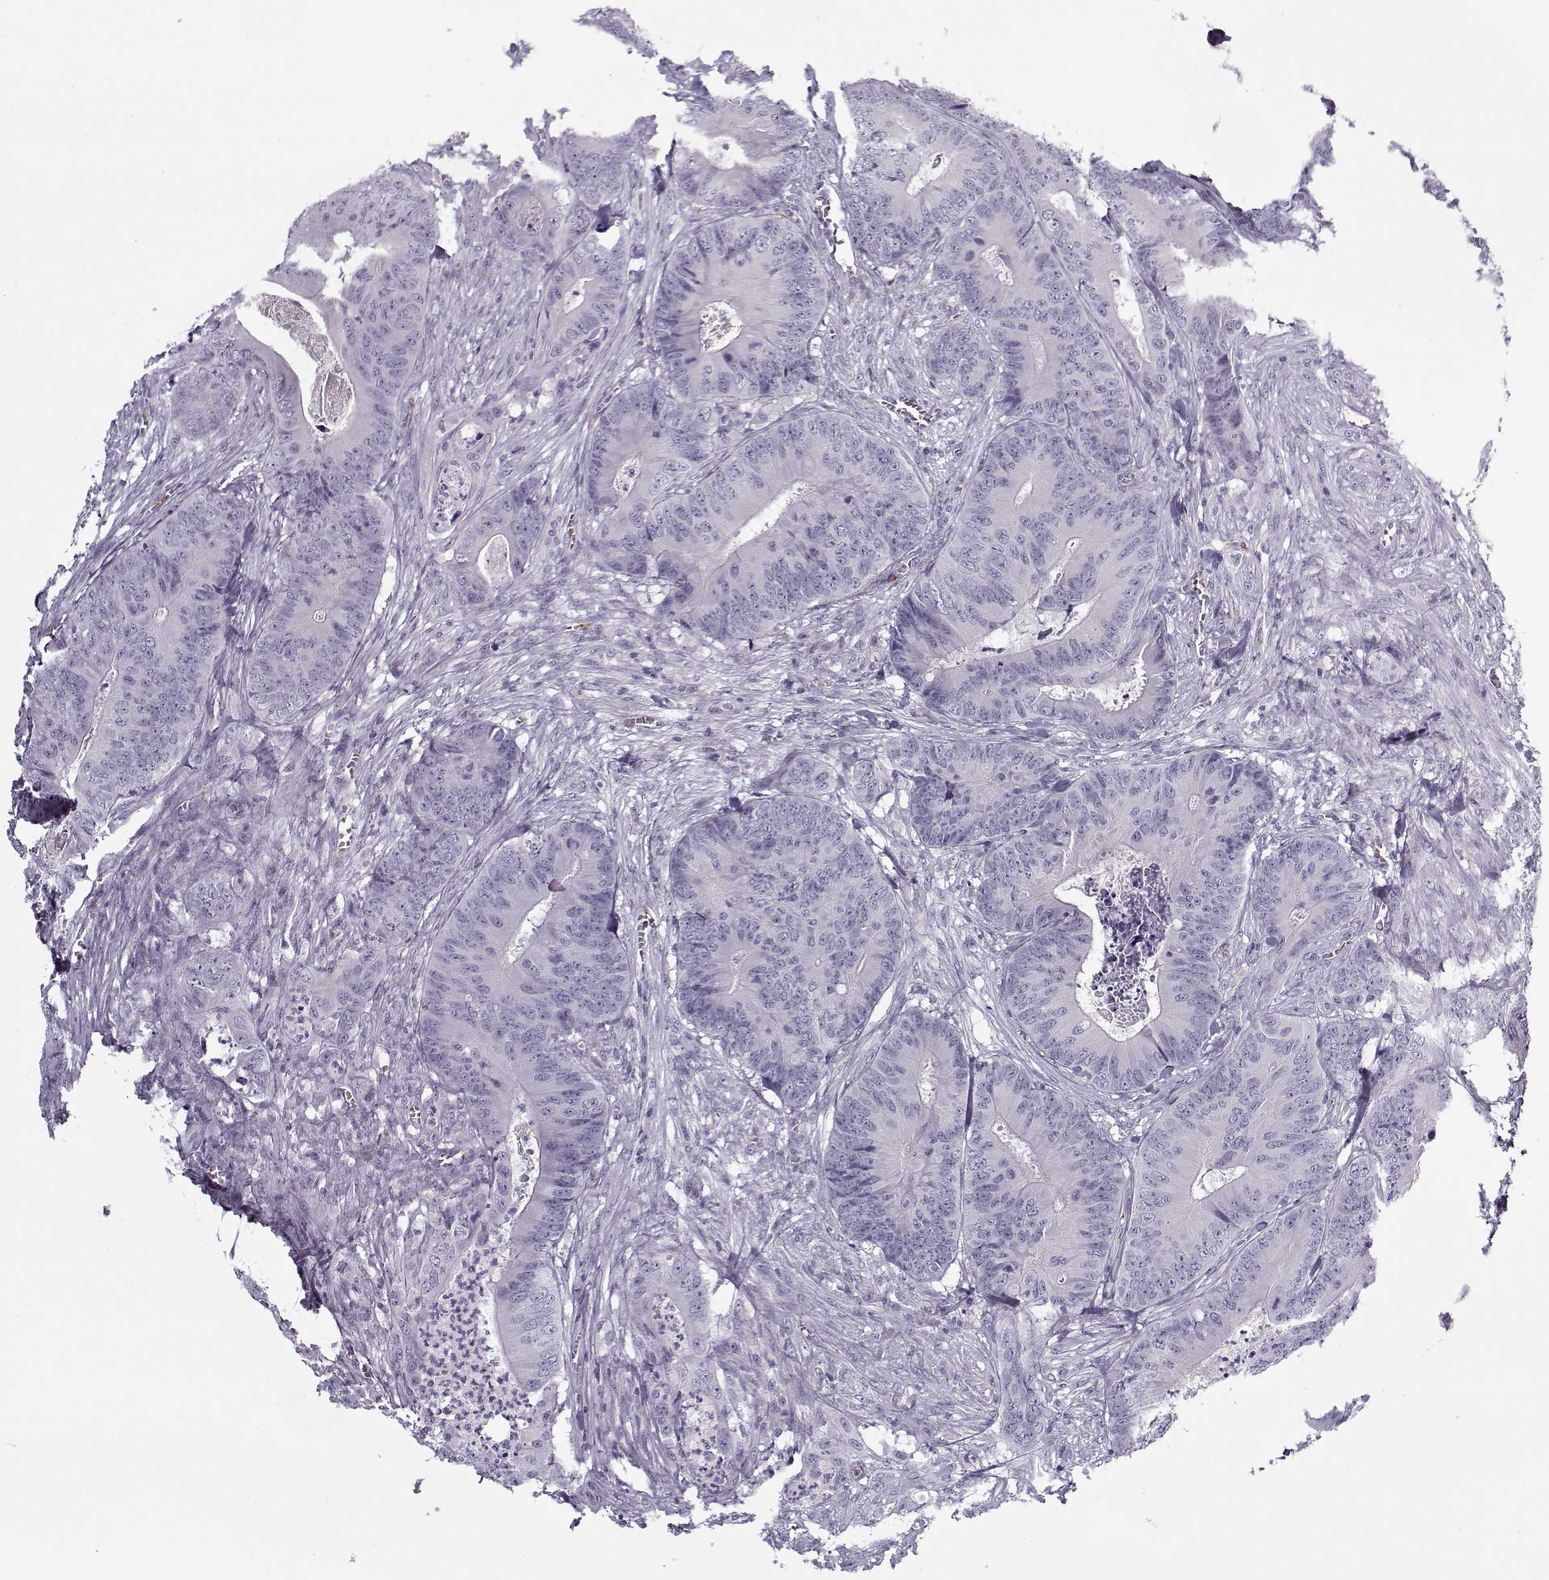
{"staining": {"intensity": "negative", "quantity": "none", "location": "none"}, "tissue": "colorectal cancer", "cell_type": "Tumor cells", "image_type": "cancer", "snomed": [{"axis": "morphology", "description": "Adenocarcinoma, NOS"}, {"axis": "topography", "description": "Colon"}], "caption": "DAB (3,3'-diaminobenzidine) immunohistochemical staining of human colorectal cancer (adenocarcinoma) displays no significant expression in tumor cells.", "gene": "SNCA", "patient": {"sex": "male", "age": 84}}